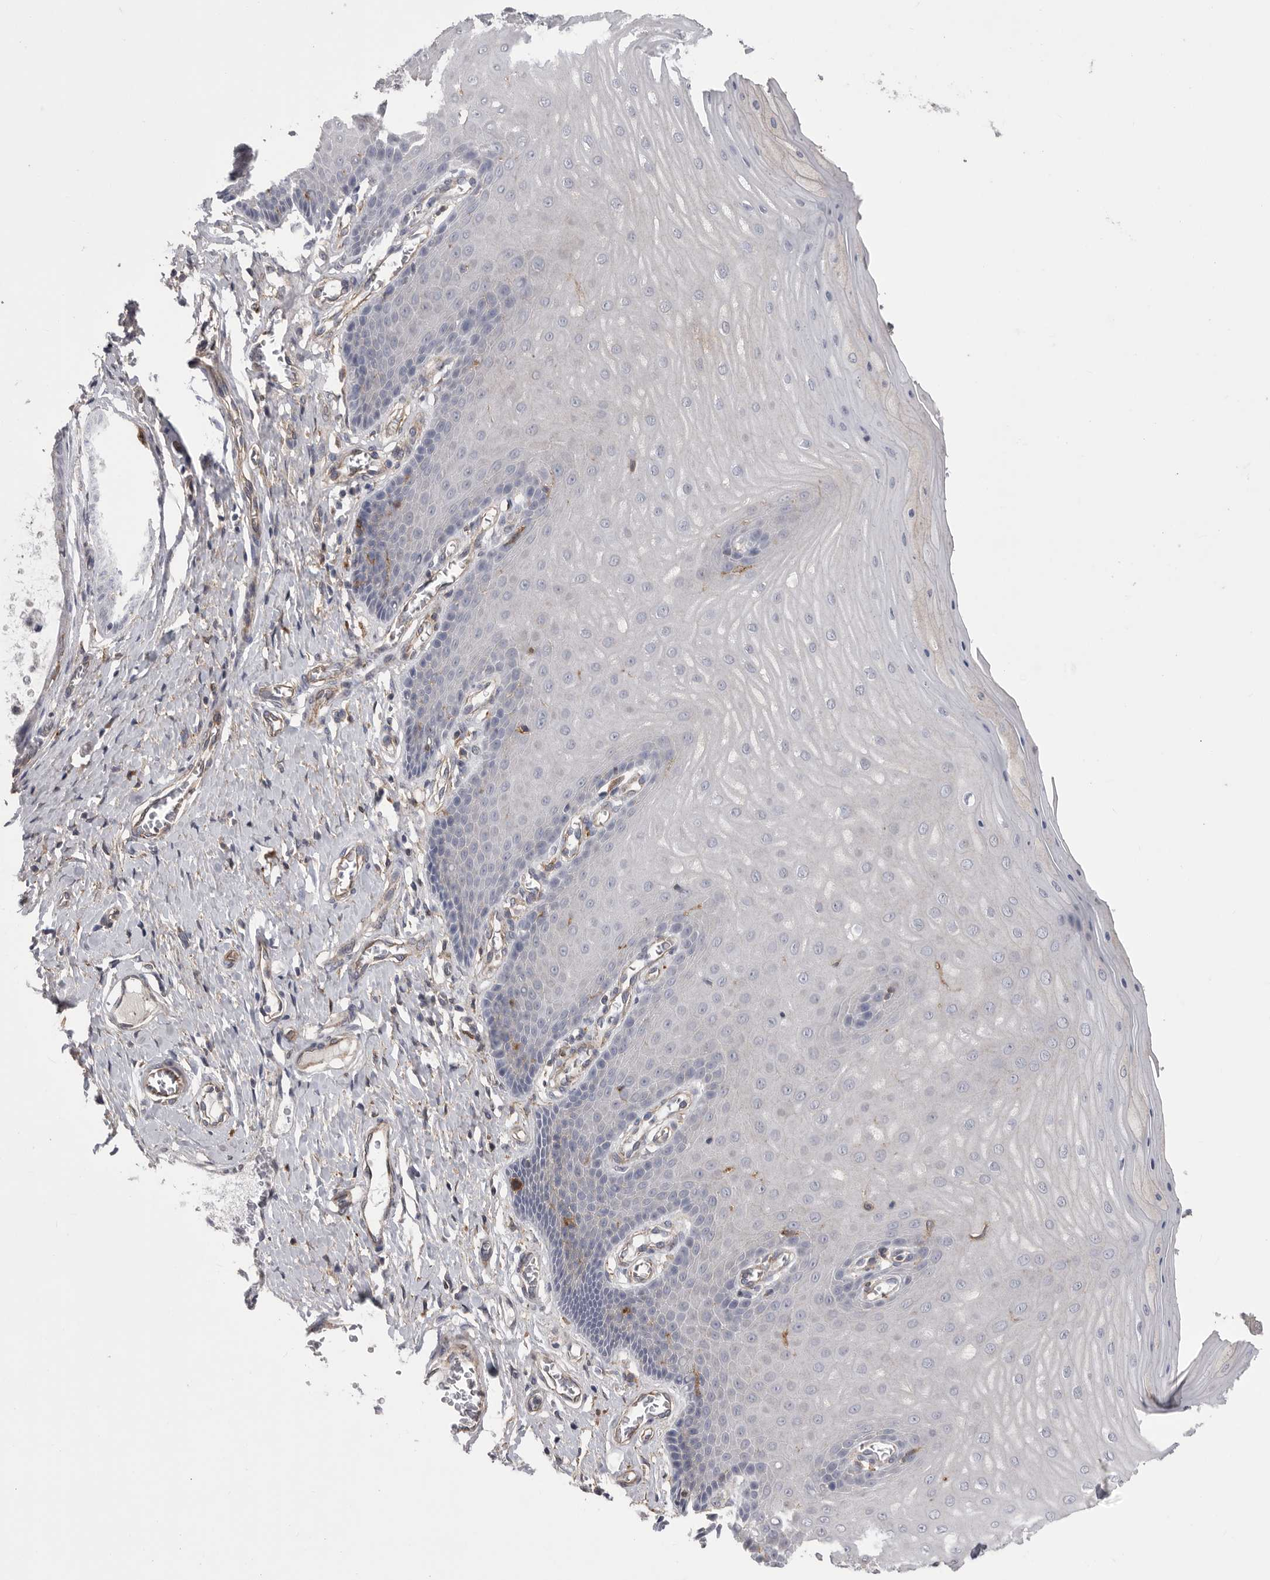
{"staining": {"intensity": "negative", "quantity": "none", "location": "none"}, "tissue": "cervix", "cell_type": "Glandular cells", "image_type": "normal", "snomed": [{"axis": "morphology", "description": "Normal tissue, NOS"}, {"axis": "topography", "description": "Cervix"}], "caption": "This is an immunohistochemistry (IHC) photomicrograph of normal human cervix. There is no expression in glandular cells.", "gene": "SIGLEC10", "patient": {"sex": "female", "age": 55}}